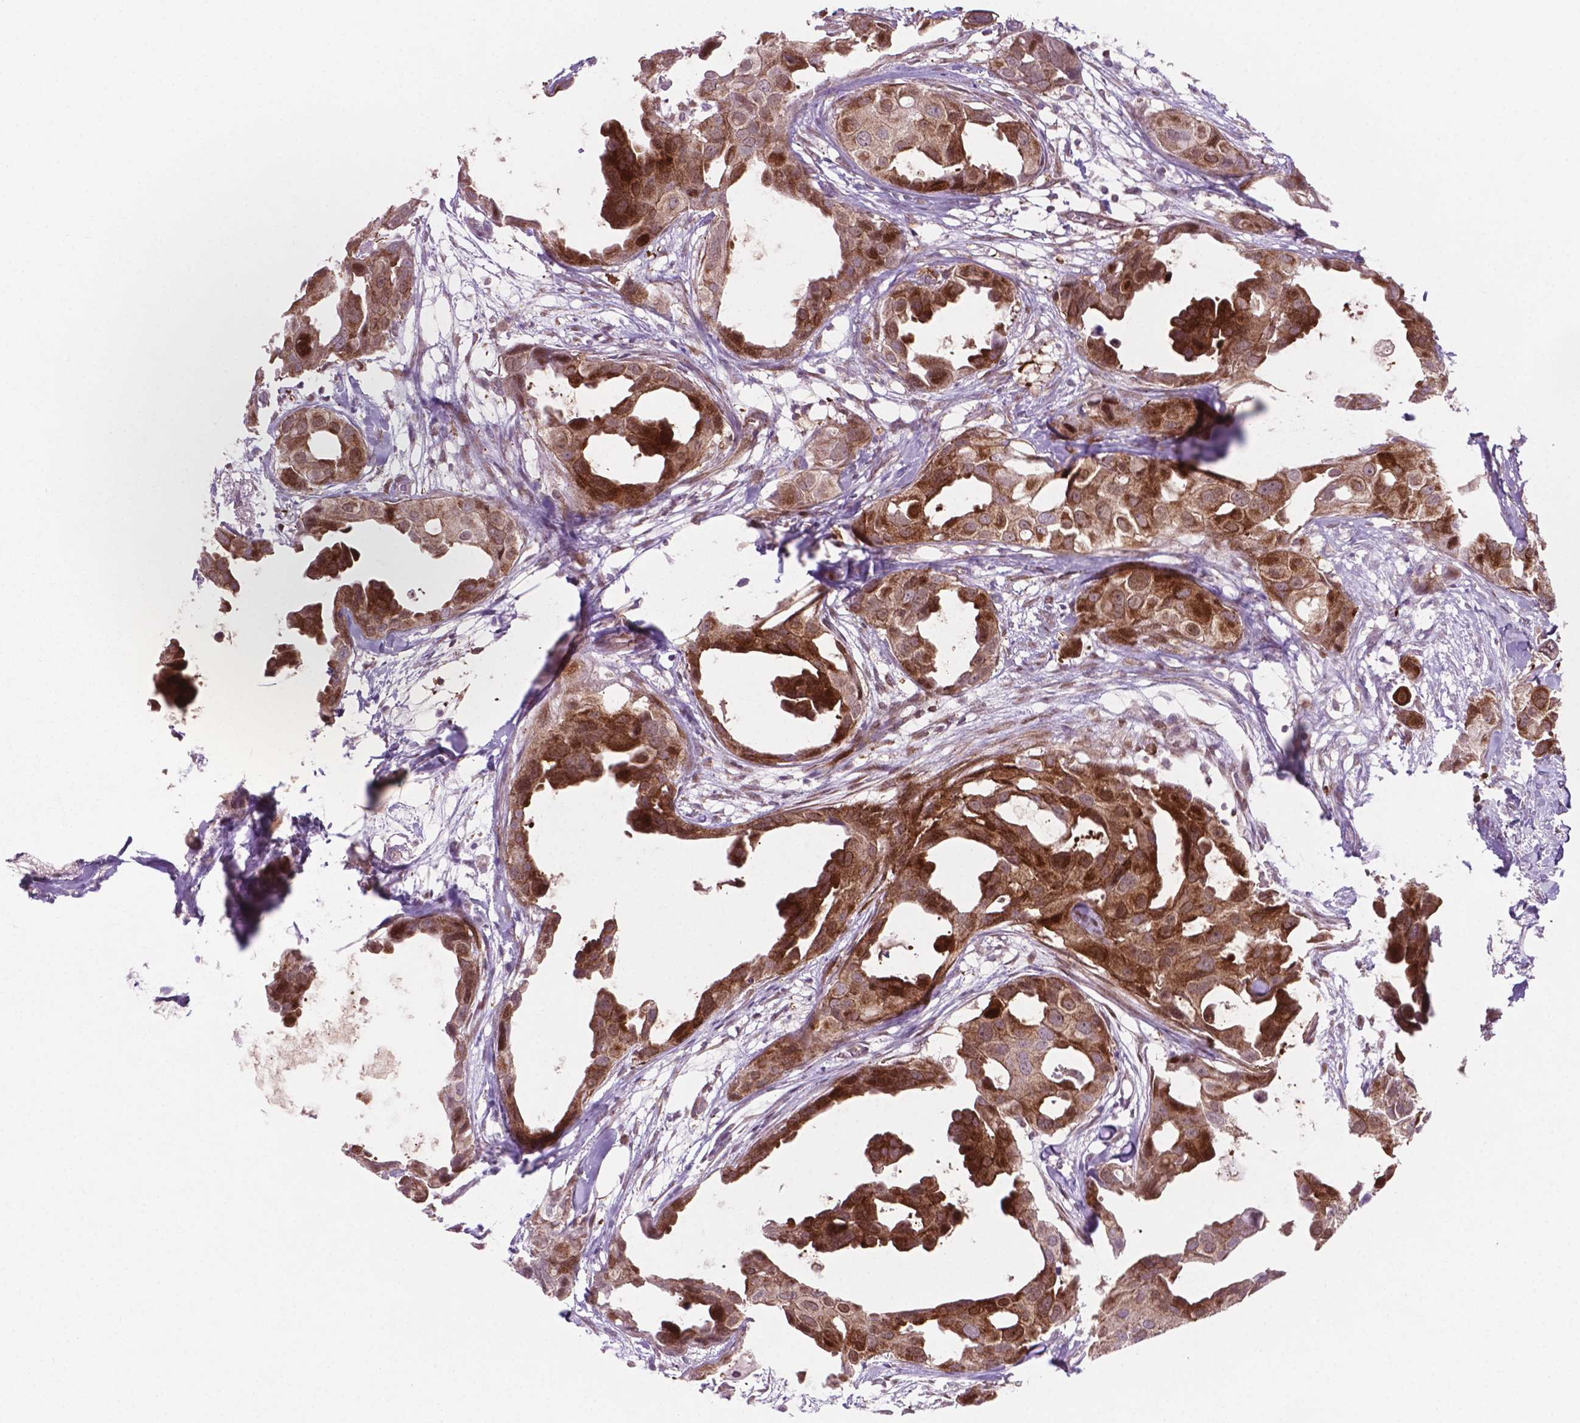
{"staining": {"intensity": "strong", "quantity": ">75%", "location": "cytoplasmic/membranous,nuclear"}, "tissue": "breast cancer", "cell_type": "Tumor cells", "image_type": "cancer", "snomed": [{"axis": "morphology", "description": "Duct carcinoma"}, {"axis": "topography", "description": "Breast"}], "caption": "Brown immunohistochemical staining in human breast cancer (infiltrating ductal carcinoma) displays strong cytoplasmic/membranous and nuclear expression in about >75% of tumor cells.", "gene": "LDHA", "patient": {"sex": "female", "age": 38}}